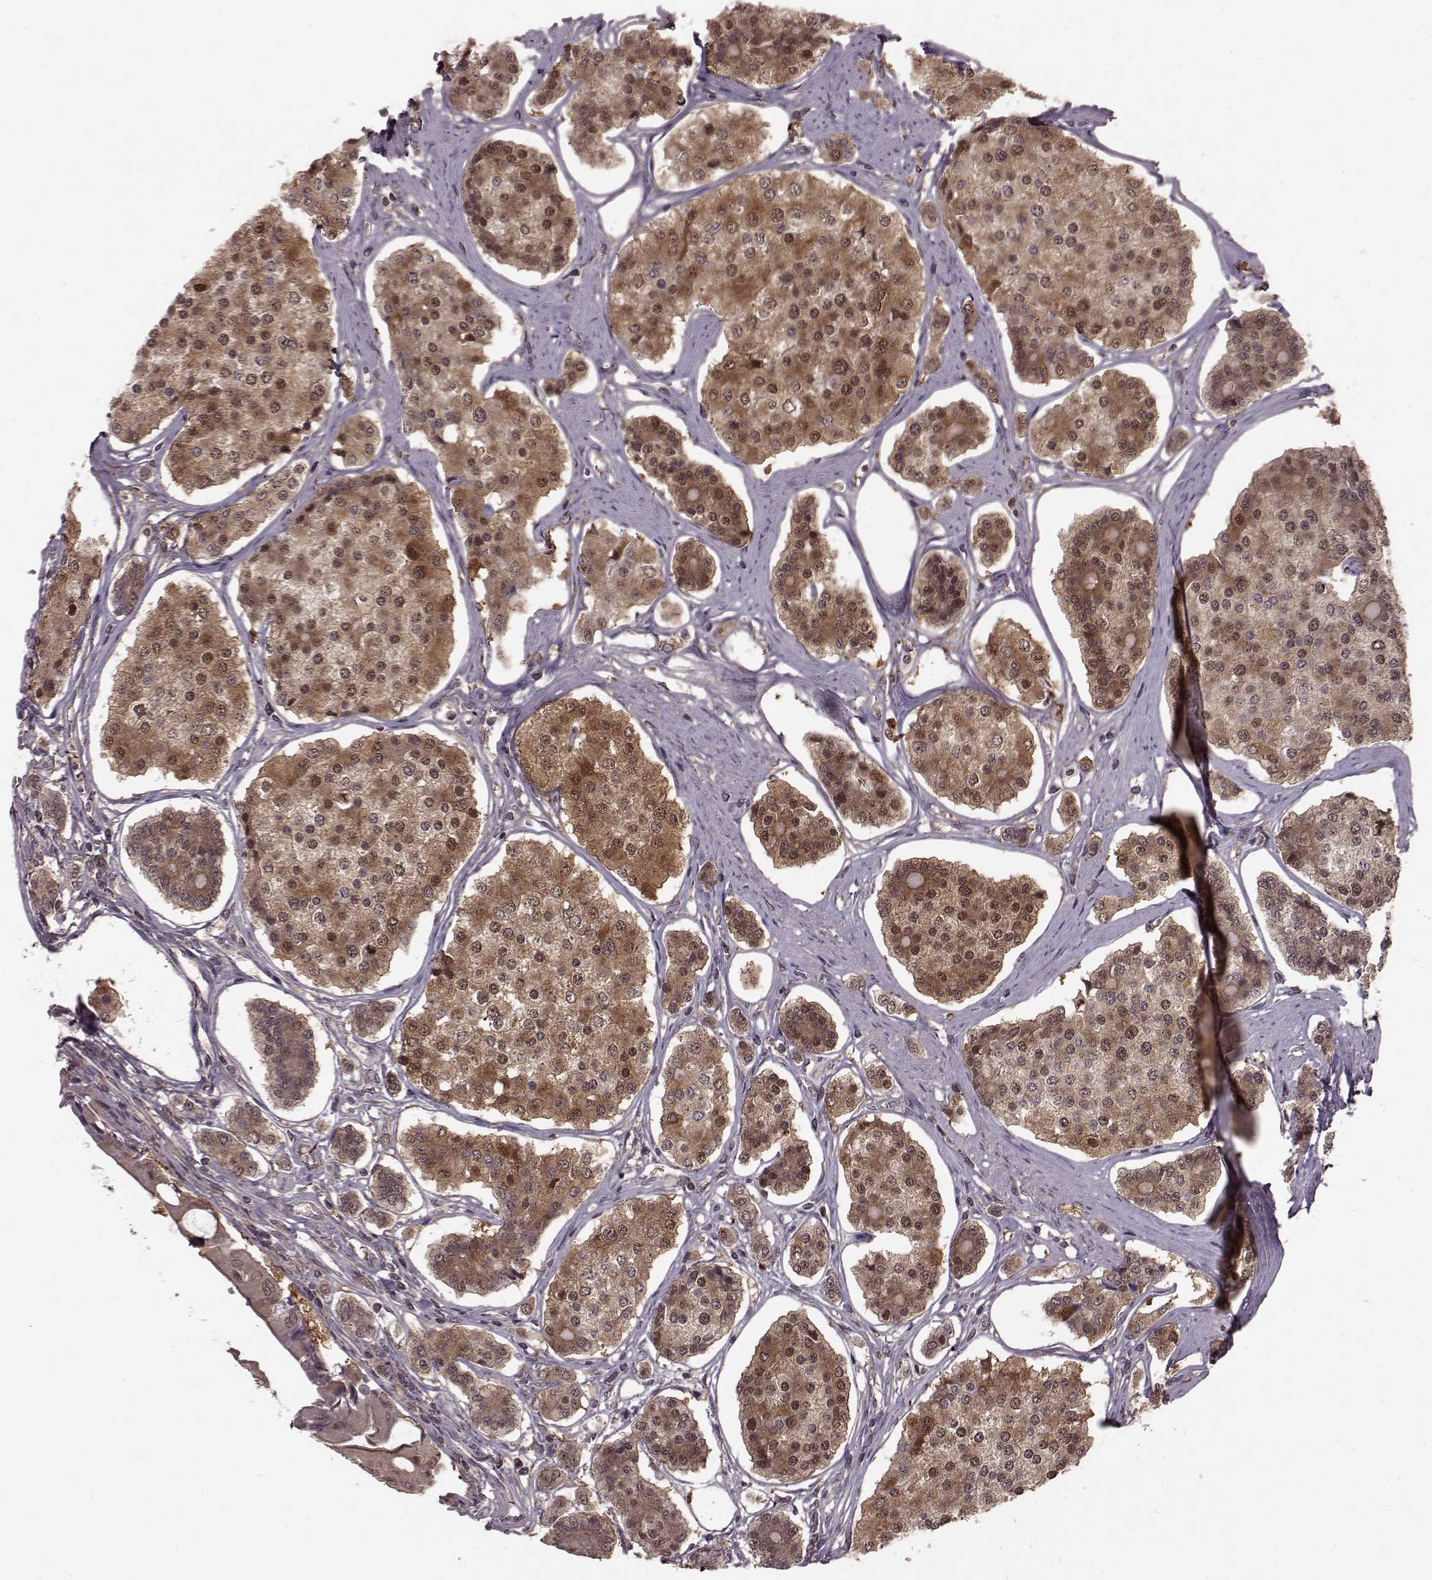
{"staining": {"intensity": "moderate", "quantity": ">75%", "location": "cytoplasmic/membranous"}, "tissue": "carcinoid", "cell_type": "Tumor cells", "image_type": "cancer", "snomed": [{"axis": "morphology", "description": "Carcinoid, malignant, NOS"}, {"axis": "topography", "description": "Small intestine"}], "caption": "DAB (3,3'-diaminobenzidine) immunohistochemical staining of carcinoid (malignant) exhibits moderate cytoplasmic/membranous protein positivity in about >75% of tumor cells. (DAB IHC, brown staining for protein, blue staining for nuclei).", "gene": "GSS", "patient": {"sex": "female", "age": 65}}